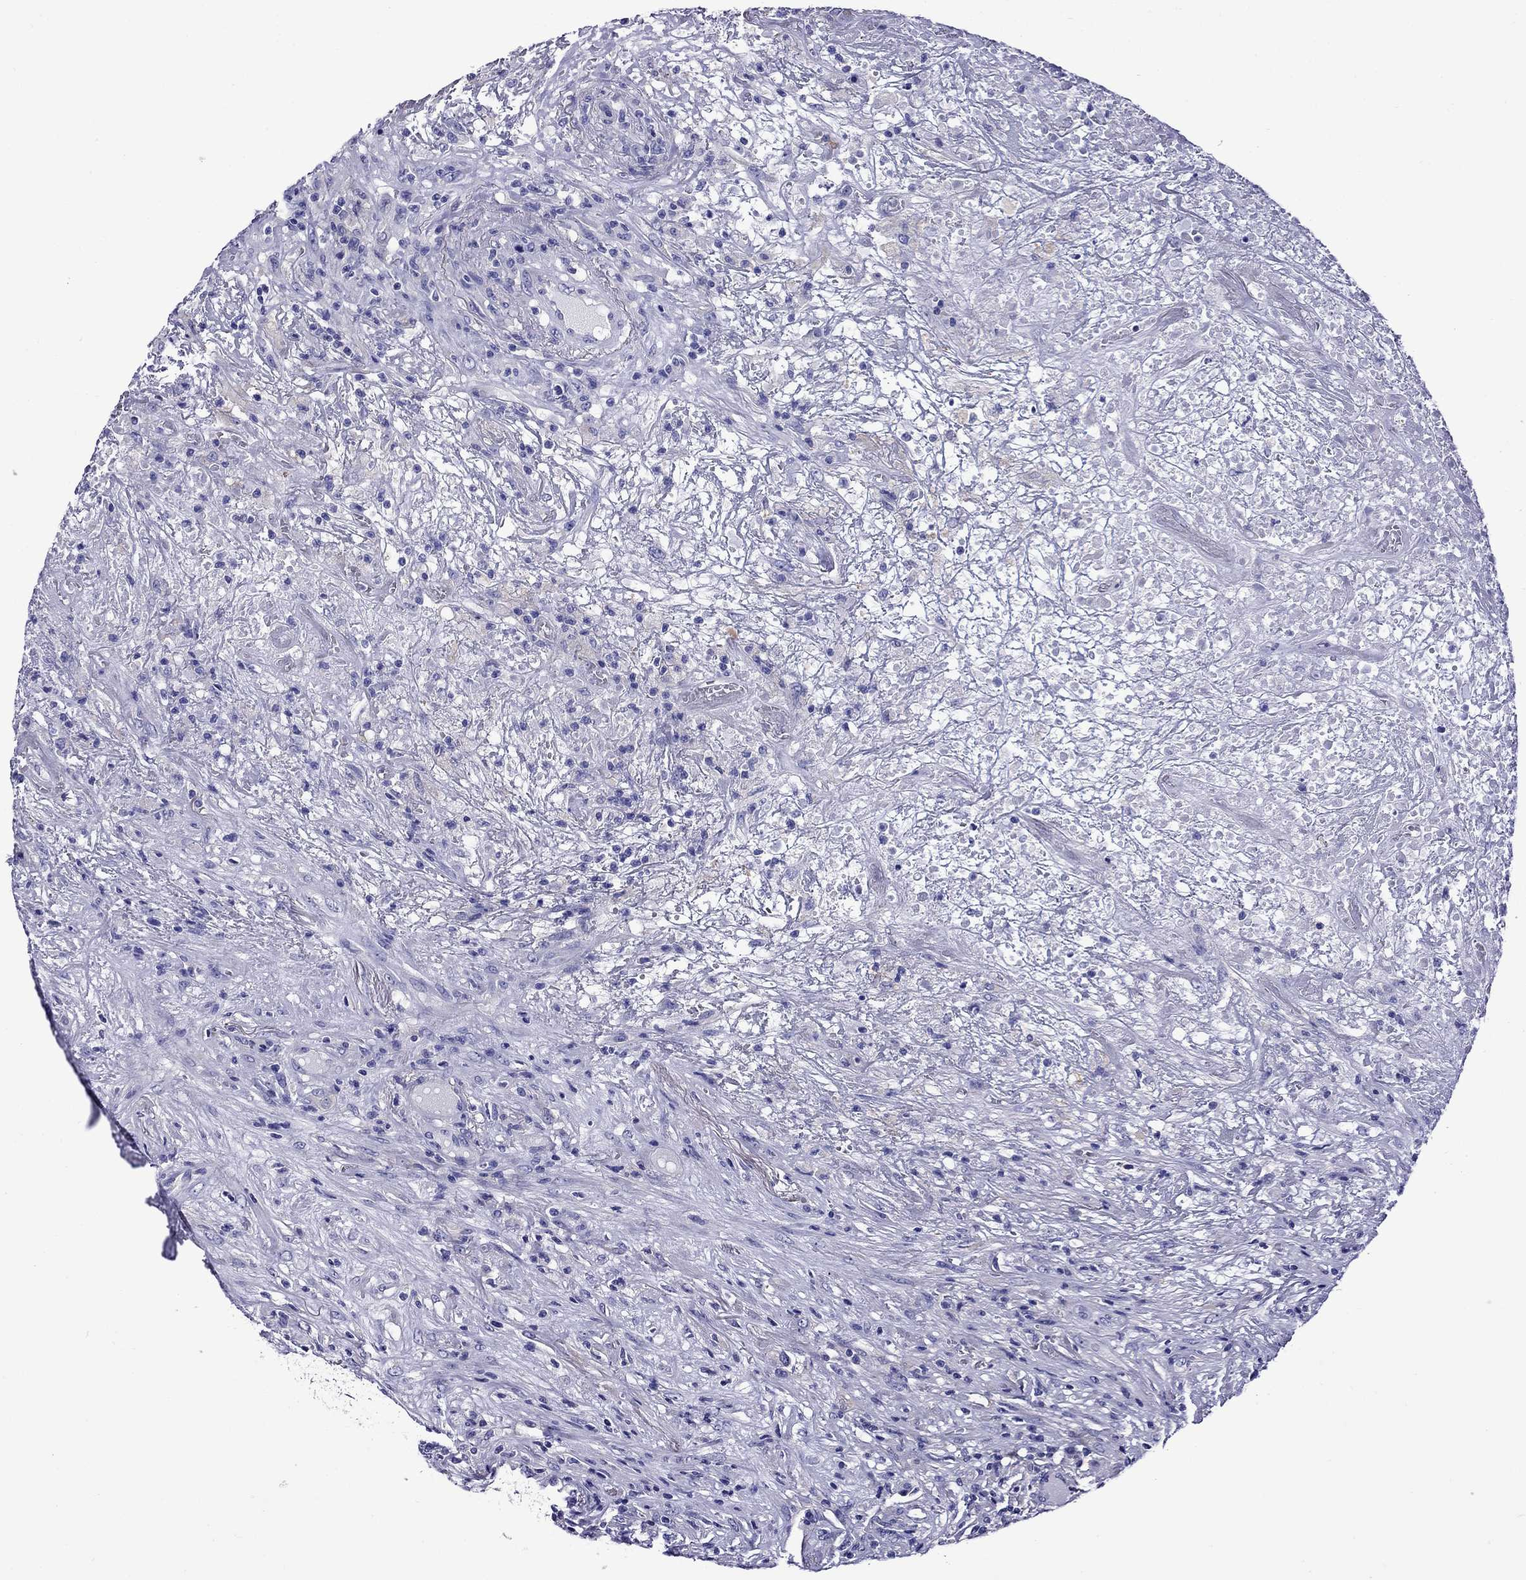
{"staining": {"intensity": "negative", "quantity": "none", "location": "none"}, "tissue": "lymphoma", "cell_type": "Tumor cells", "image_type": "cancer", "snomed": [{"axis": "morphology", "description": "Malignant lymphoma, non-Hodgkin's type, High grade"}, {"axis": "topography", "description": "Lung"}], "caption": "A micrograph of malignant lymphoma, non-Hodgkin's type (high-grade) stained for a protein demonstrates no brown staining in tumor cells.", "gene": "SCG2", "patient": {"sex": "male", "age": 79}}